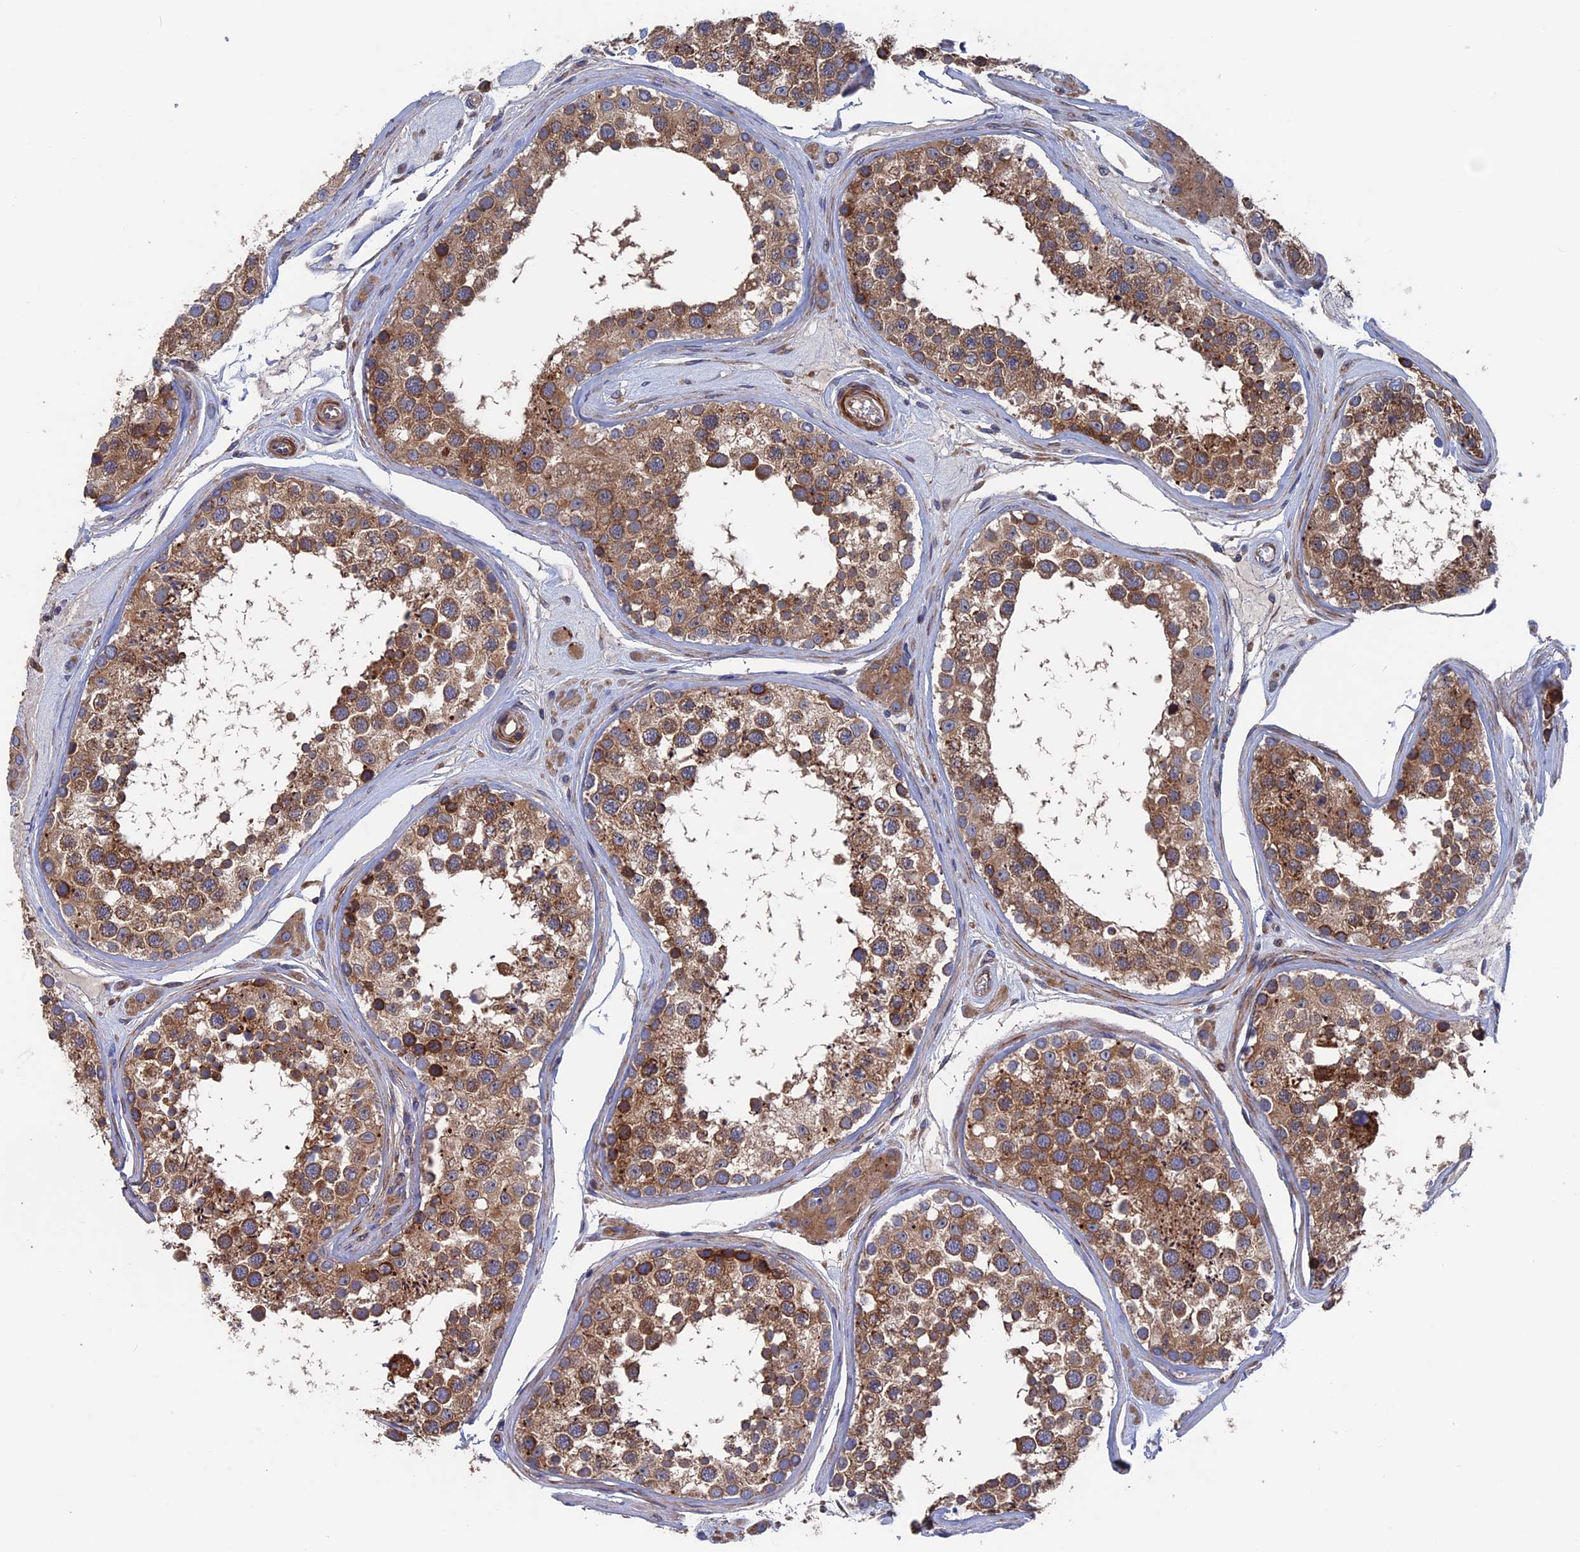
{"staining": {"intensity": "moderate", "quantity": ">75%", "location": "cytoplasmic/membranous"}, "tissue": "testis", "cell_type": "Cells in seminiferous ducts", "image_type": "normal", "snomed": [{"axis": "morphology", "description": "Normal tissue, NOS"}, {"axis": "topography", "description": "Testis"}], "caption": "A brown stain highlights moderate cytoplasmic/membranous expression of a protein in cells in seminiferous ducts of unremarkable human testis.", "gene": "DNAJC3", "patient": {"sex": "male", "age": 46}}